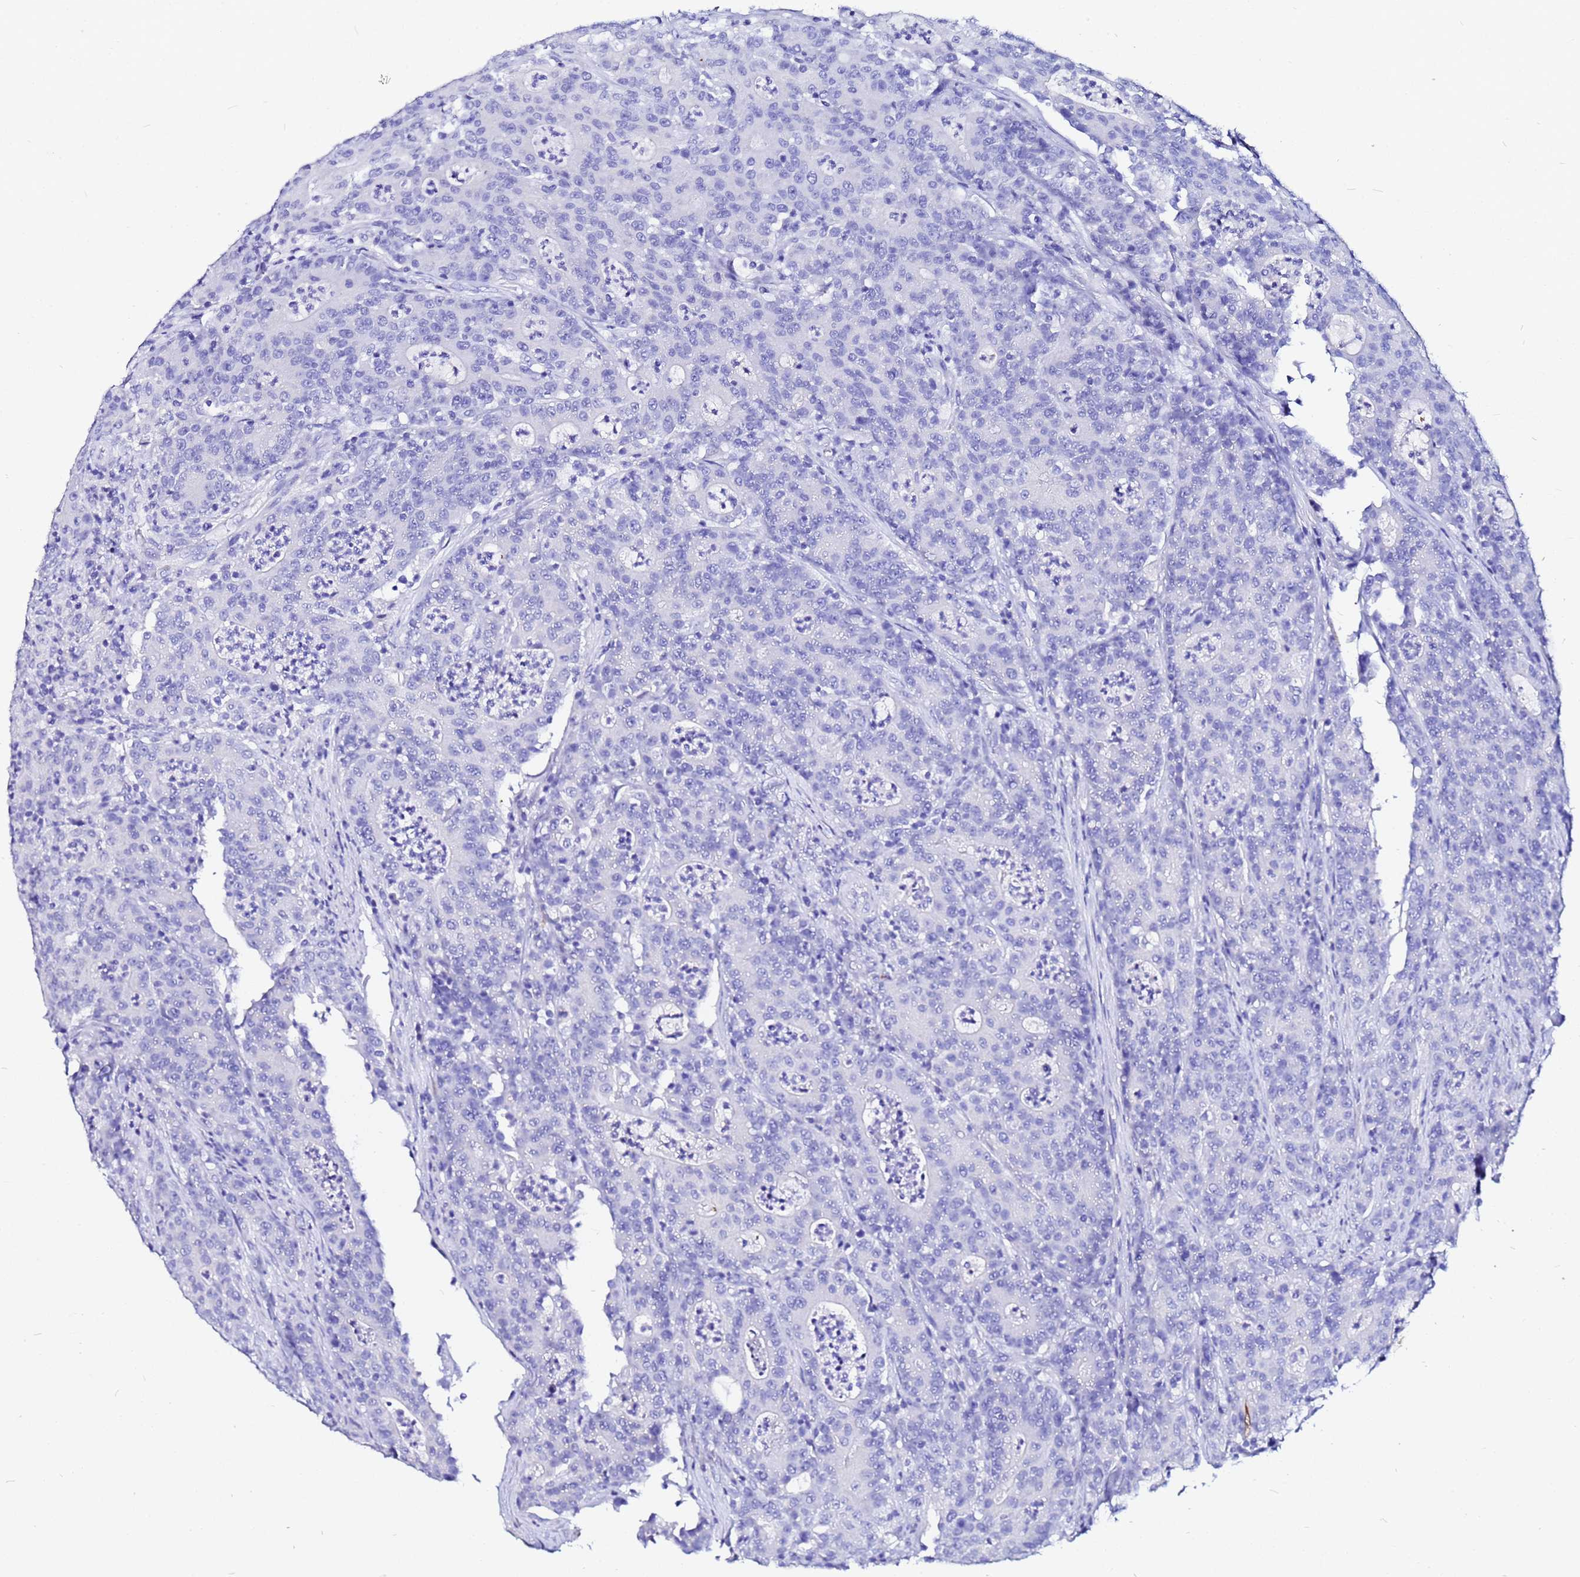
{"staining": {"intensity": "negative", "quantity": "none", "location": "none"}, "tissue": "colorectal cancer", "cell_type": "Tumor cells", "image_type": "cancer", "snomed": [{"axis": "morphology", "description": "Adenocarcinoma, NOS"}, {"axis": "topography", "description": "Colon"}], "caption": "This is a photomicrograph of immunohistochemistry (IHC) staining of adenocarcinoma (colorectal), which shows no expression in tumor cells.", "gene": "PPP1R14C", "patient": {"sex": "male", "age": 83}}